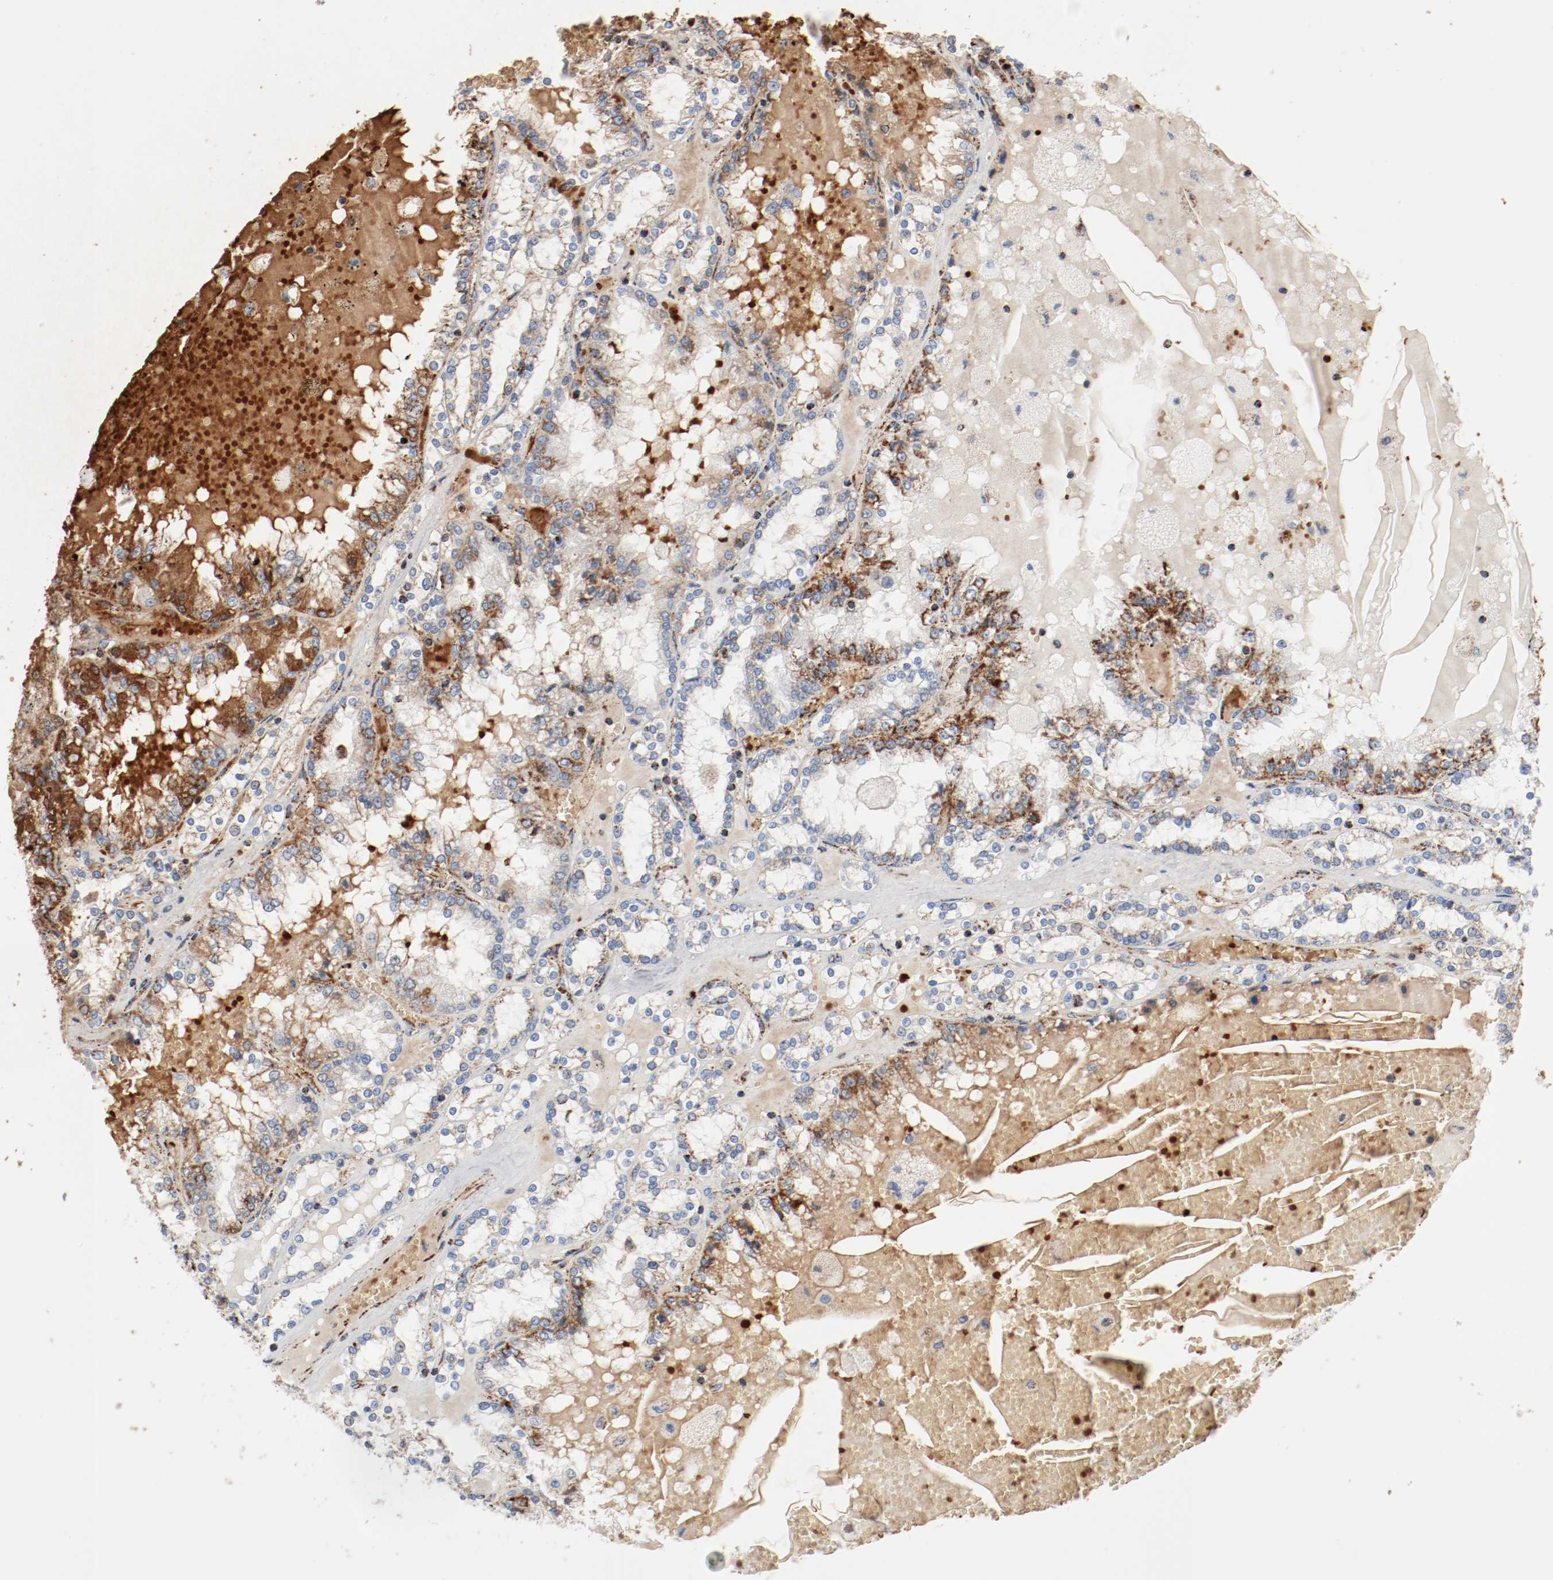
{"staining": {"intensity": "moderate", "quantity": "25%-75%", "location": "cytoplasmic/membranous"}, "tissue": "renal cancer", "cell_type": "Tumor cells", "image_type": "cancer", "snomed": [{"axis": "morphology", "description": "Adenocarcinoma, NOS"}, {"axis": "topography", "description": "Kidney"}], "caption": "A medium amount of moderate cytoplasmic/membranous staining is appreciated in about 25%-75% of tumor cells in adenocarcinoma (renal) tissue. The protein is shown in brown color, while the nuclei are stained blue.", "gene": "NDUFB8", "patient": {"sex": "female", "age": 56}}